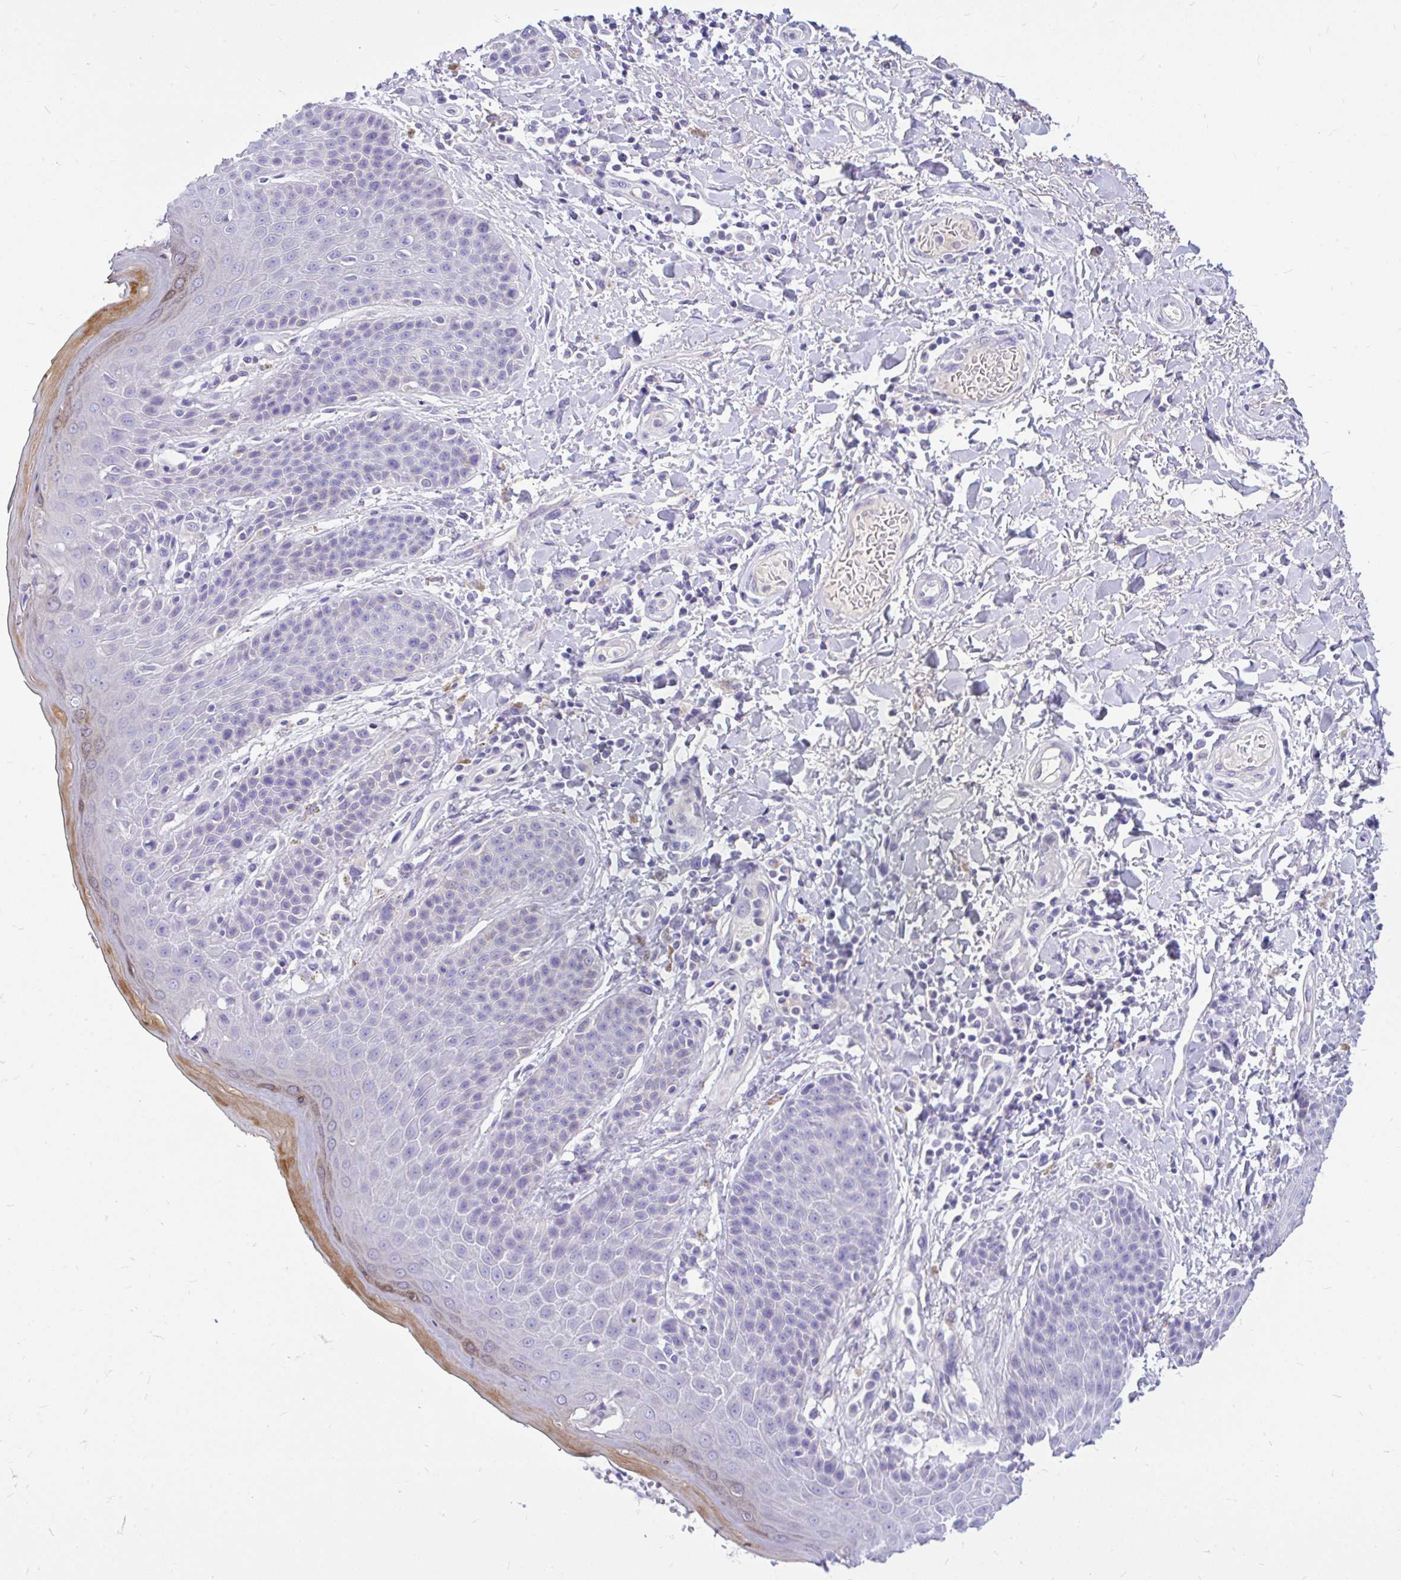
{"staining": {"intensity": "moderate", "quantity": "<25%", "location": "cytoplasmic/membranous"}, "tissue": "skin", "cell_type": "Epidermal cells", "image_type": "normal", "snomed": [{"axis": "morphology", "description": "Normal tissue, NOS"}, {"axis": "topography", "description": "Peripheral nerve tissue"}], "caption": "Protein staining of benign skin exhibits moderate cytoplasmic/membranous staining in approximately <25% of epidermal cells.", "gene": "MAP1LC3A", "patient": {"sex": "male", "age": 51}}